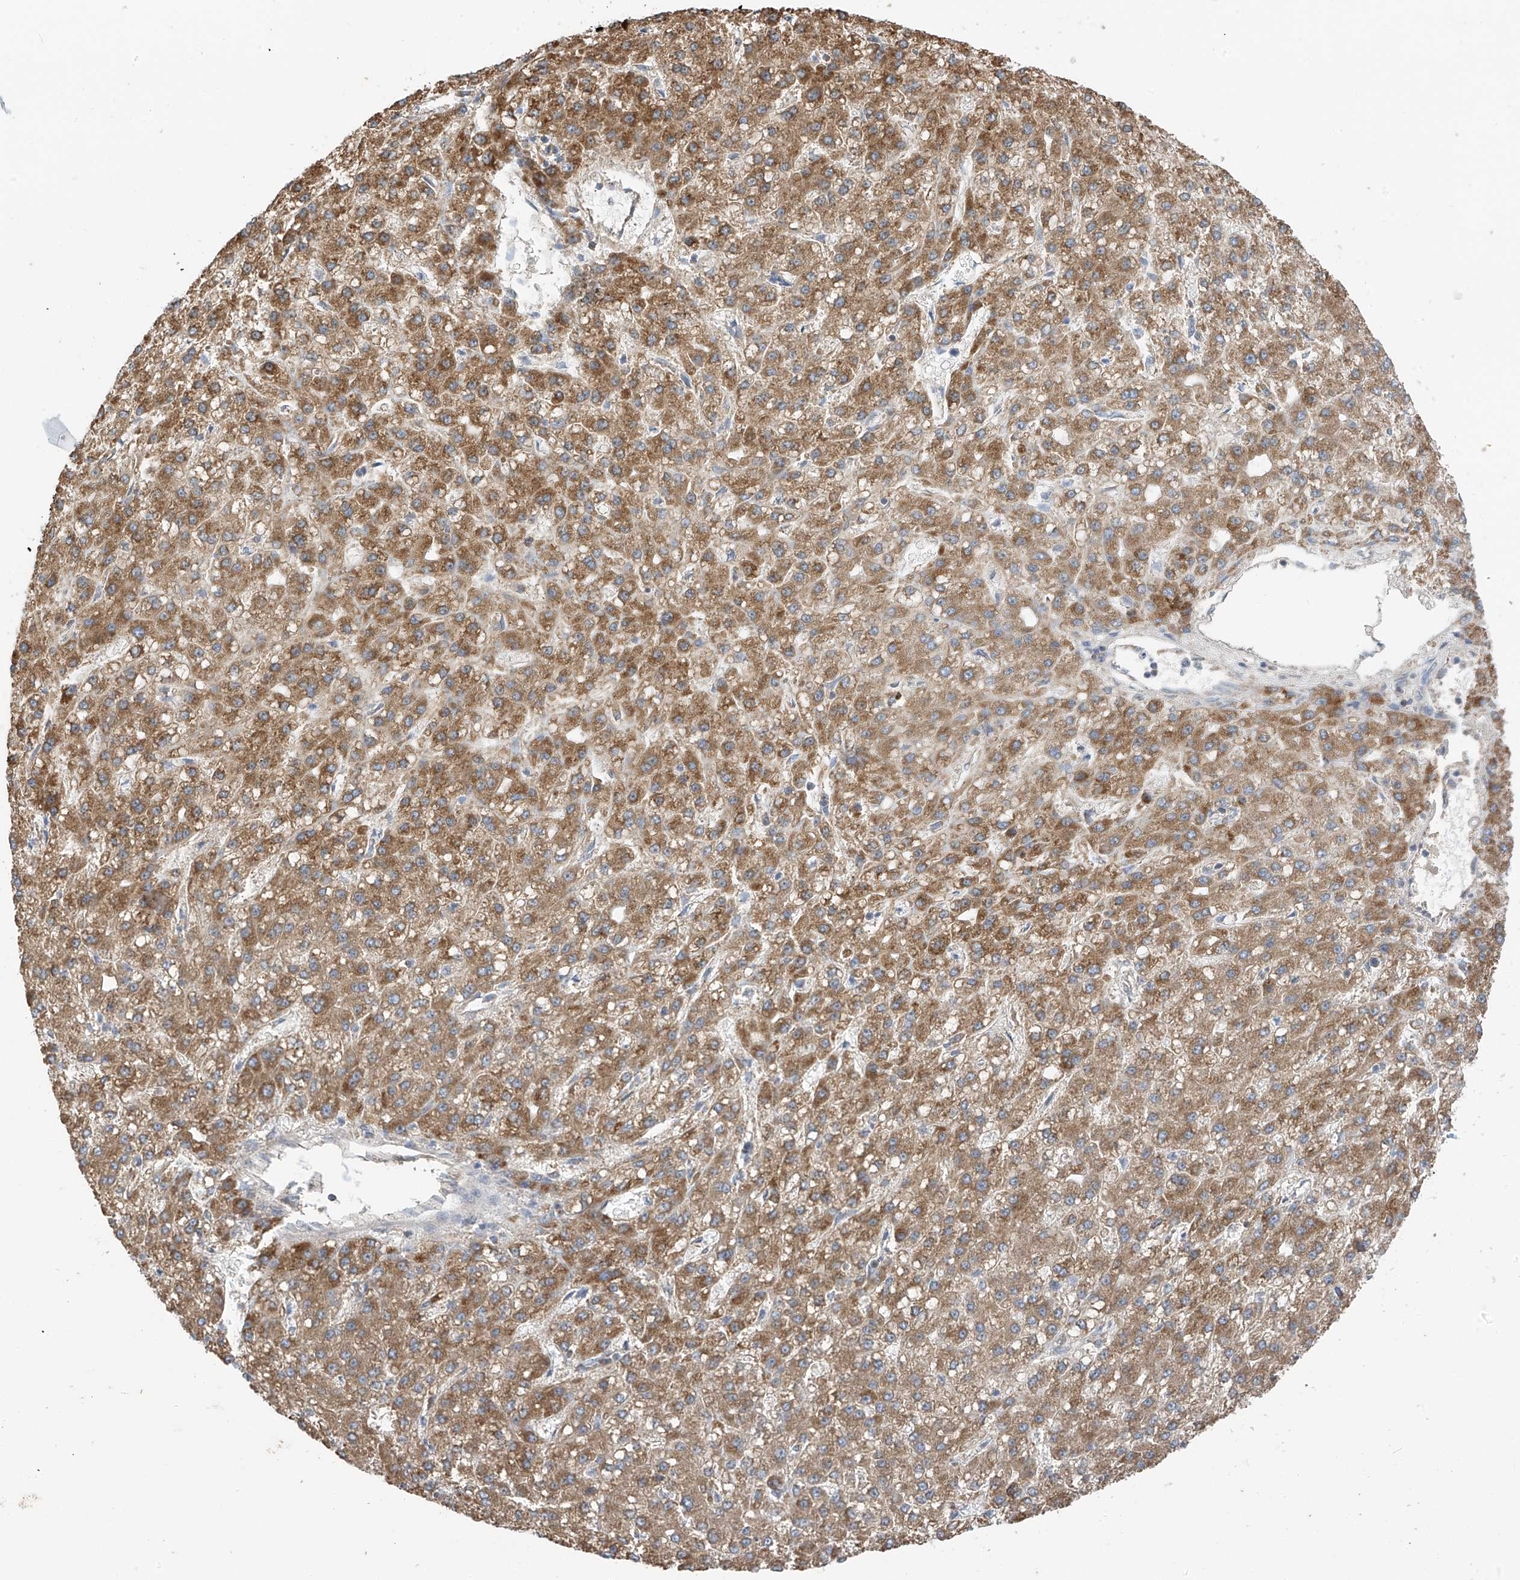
{"staining": {"intensity": "moderate", "quantity": ">75%", "location": "cytoplasmic/membranous"}, "tissue": "liver cancer", "cell_type": "Tumor cells", "image_type": "cancer", "snomed": [{"axis": "morphology", "description": "Carcinoma, Hepatocellular, NOS"}, {"axis": "topography", "description": "Liver"}], "caption": "Liver cancer (hepatocellular carcinoma) stained for a protein displays moderate cytoplasmic/membranous positivity in tumor cells.", "gene": "PNPT1", "patient": {"sex": "male", "age": 67}}